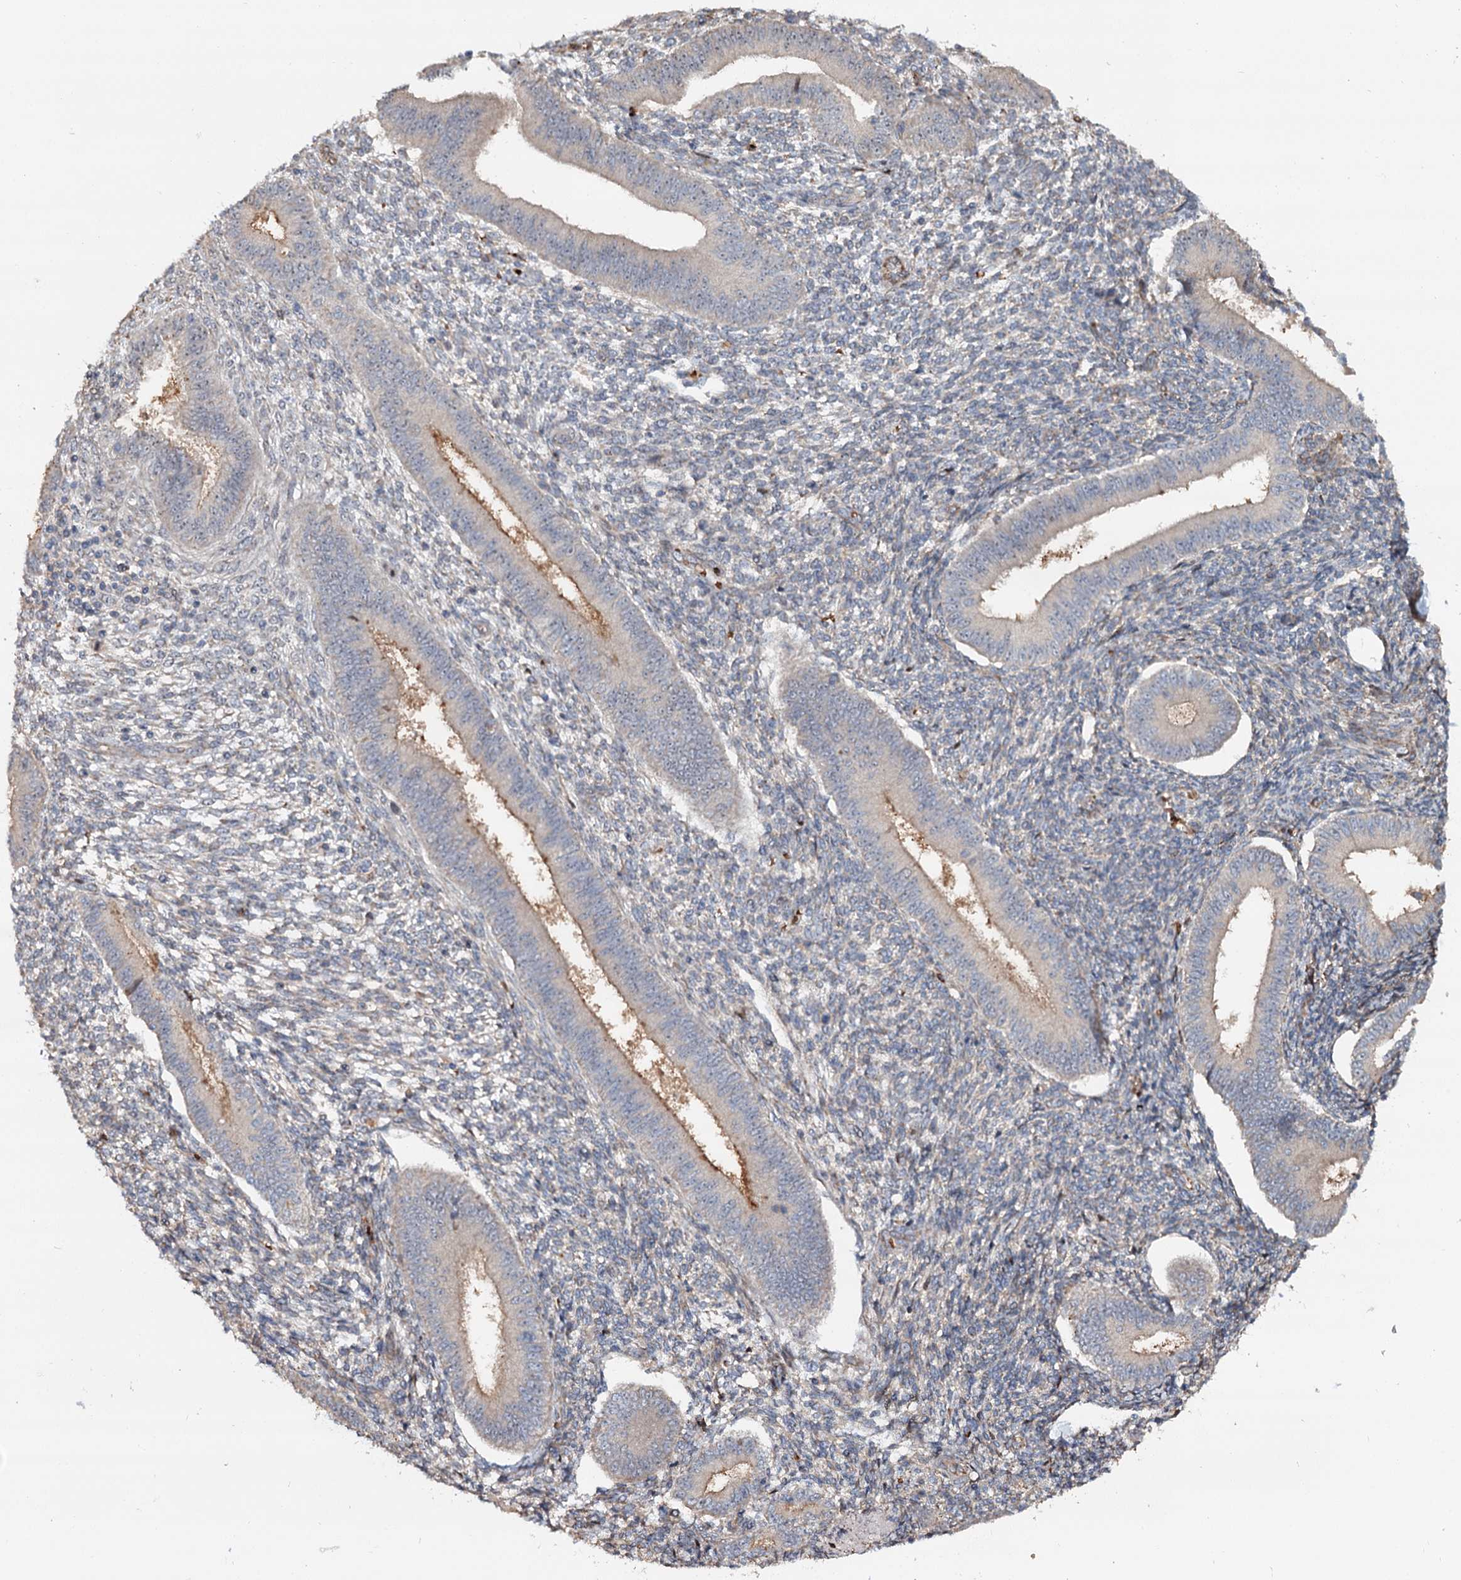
{"staining": {"intensity": "negative", "quantity": "none", "location": "none"}, "tissue": "endometrium", "cell_type": "Cells in endometrial stroma", "image_type": "normal", "snomed": [{"axis": "morphology", "description": "Normal tissue, NOS"}, {"axis": "topography", "description": "Uterus"}, {"axis": "topography", "description": "Endometrium"}], "caption": "IHC image of unremarkable endometrium stained for a protein (brown), which displays no positivity in cells in endometrial stroma.", "gene": "PTDSS2", "patient": {"sex": "female", "age": 48}}